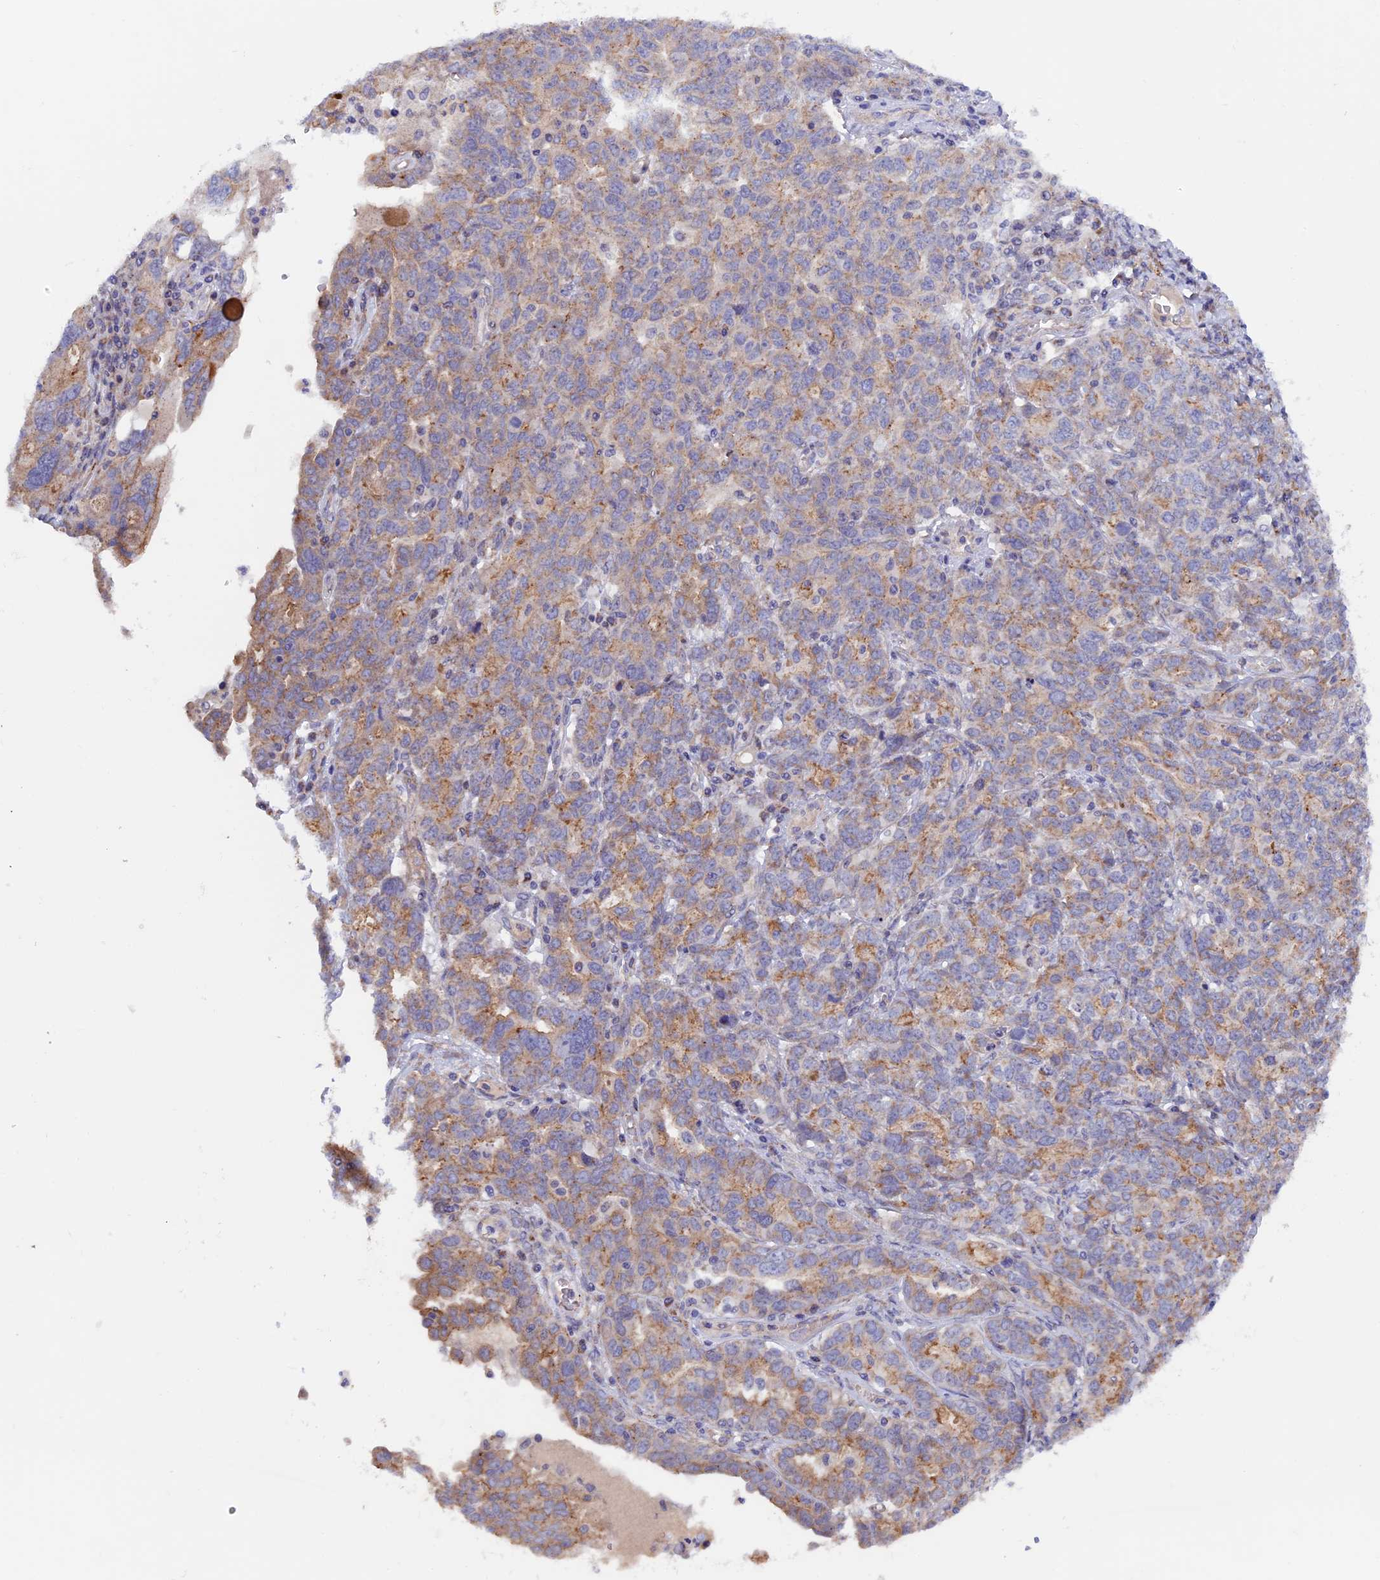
{"staining": {"intensity": "moderate", "quantity": "<25%", "location": "cytoplasmic/membranous"}, "tissue": "ovarian cancer", "cell_type": "Tumor cells", "image_type": "cancer", "snomed": [{"axis": "morphology", "description": "Carcinoma, endometroid"}, {"axis": "topography", "description": "Ovary"}], "caption": "A brown stain highlights moderate cytoplasmic/membranous staining of a protein in human ovarian endometroid carcinoma tumor cells.", "gene": "ETFDH", "patient": {"sex": "female", "age": 62}}